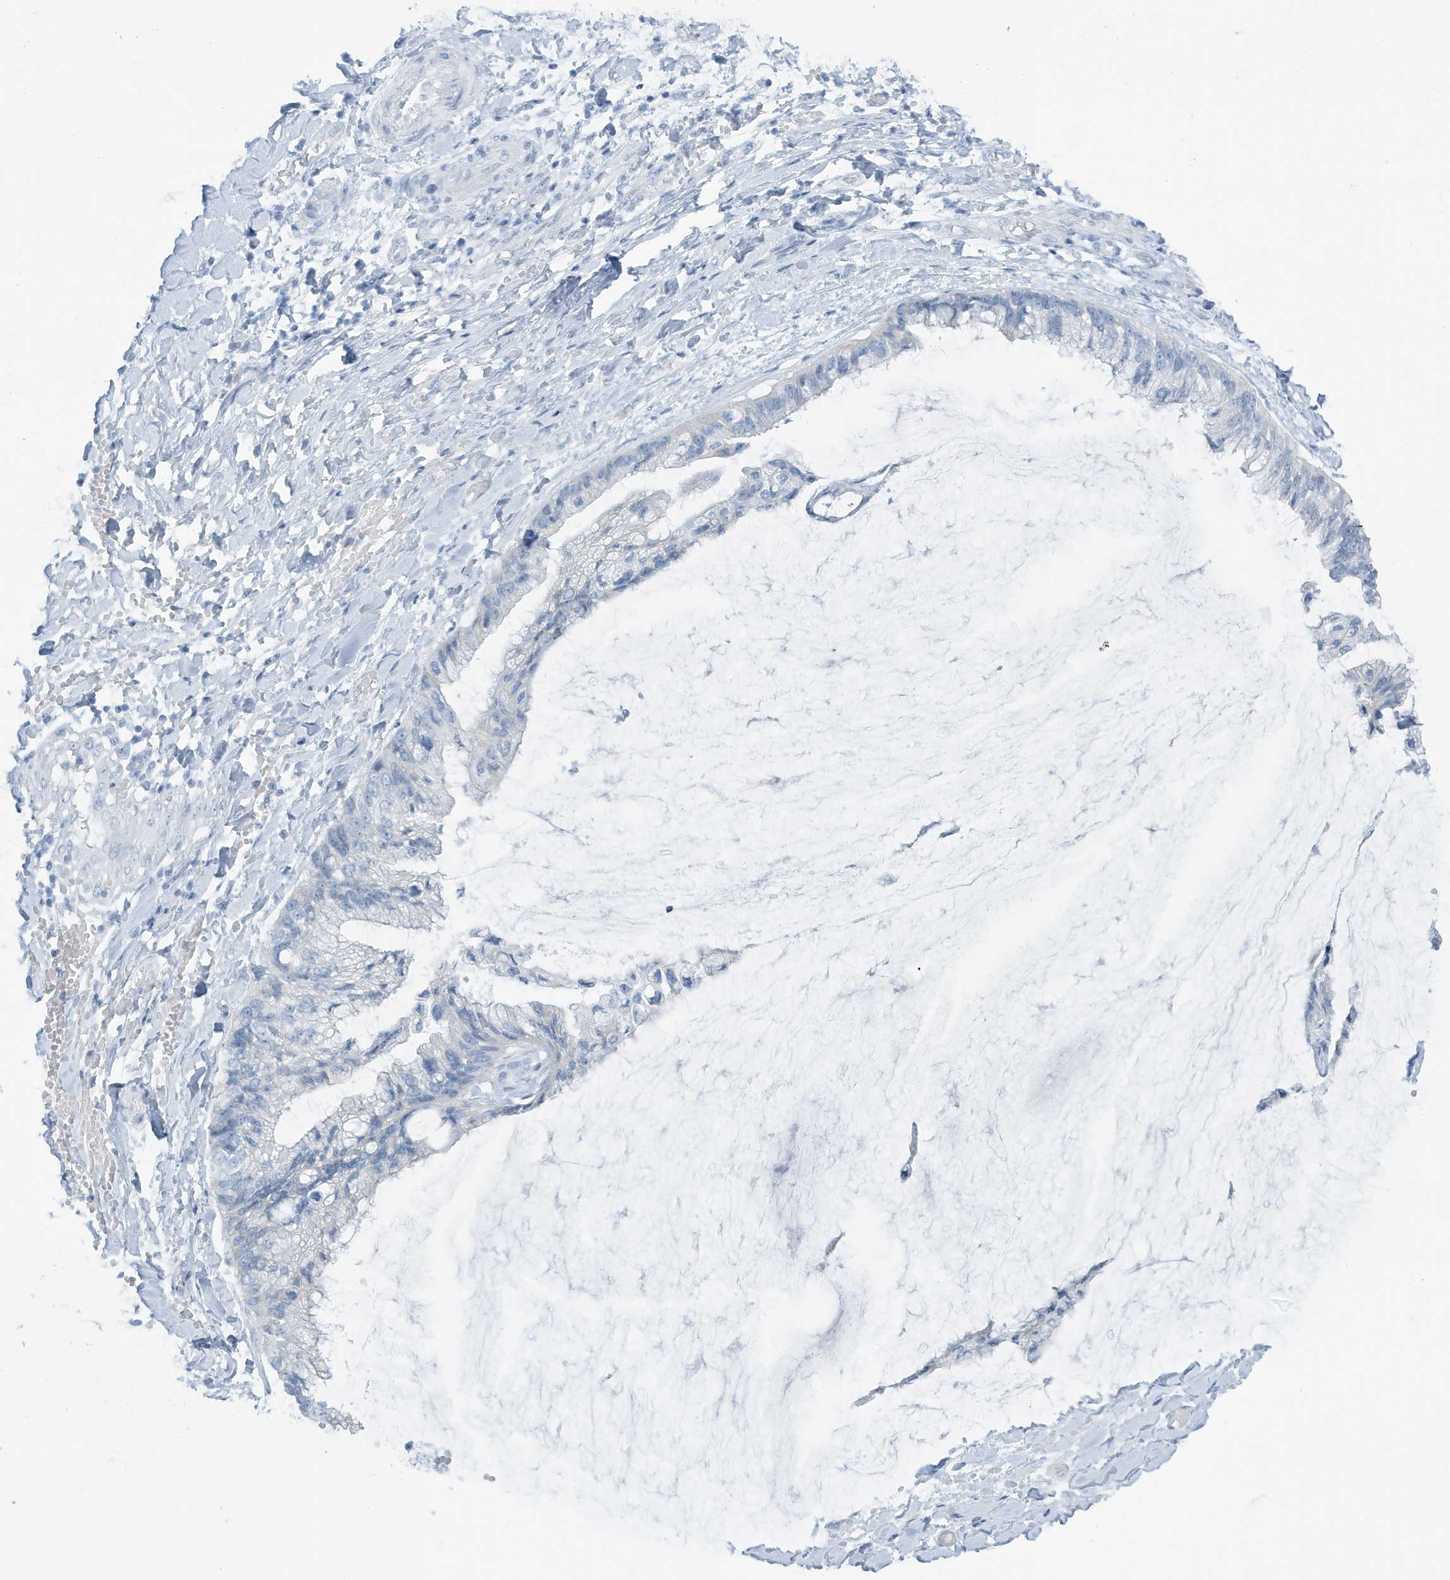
{"staining": {"intensity": "negative", "quantity": "none", "location": "none"}, "tissue": "ovarian cancer", "cell_type": "Tumor cells", "image_type": "cancer", "snomed": [{"axis": "morphology", "description": "Cystadenocarcinoma, mucinous, NOS"}, {"axis": "topography", "description": "Ovary"}], "caption": "Tumor cells show no significant expression in ovarian mucinous cystadenocarcinoma.", "gene": "ZFP64", "patient": {"sex": "female", "age": 39}}